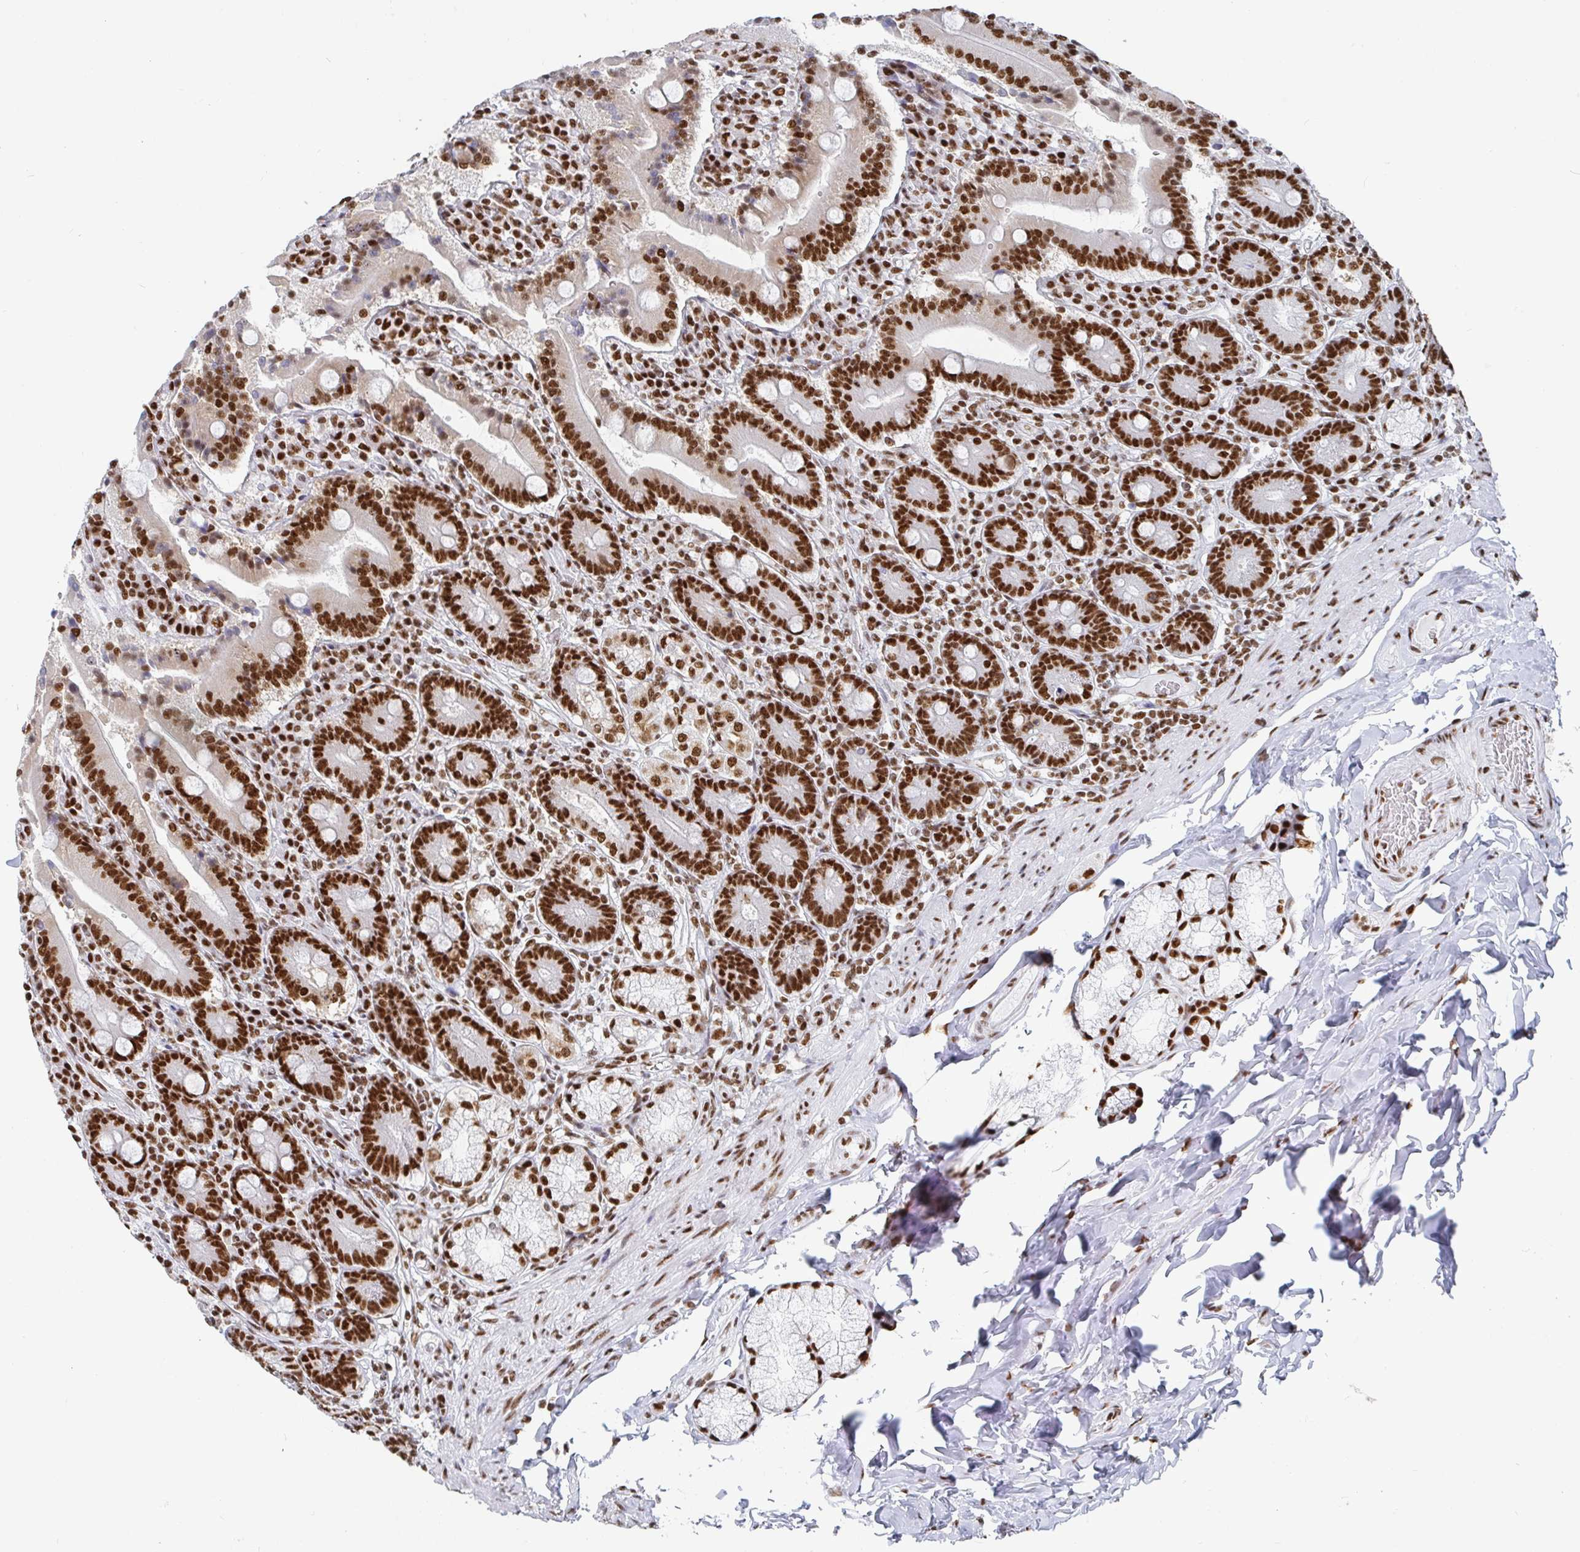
{"staining": {"intensity": "strong", "quantity": ">75%", "location": "nuclear"}, "tissue": "duodenum", "cell_type": "Glandular cells", "image_type": "normal", "snomed": [{"axis": "morphology", "description": "Normal tissue, NOS"}, {"axis": "topography", "description": "Duodenum"}], "caption": "Protein staining demonstrates strong nuclear staining in about >75% of glandular cells in unremarkable duodenum. Nuclei are stained in blue.", "gene": "EWSR1", "patient": {"sex": "female", "age": 62}}